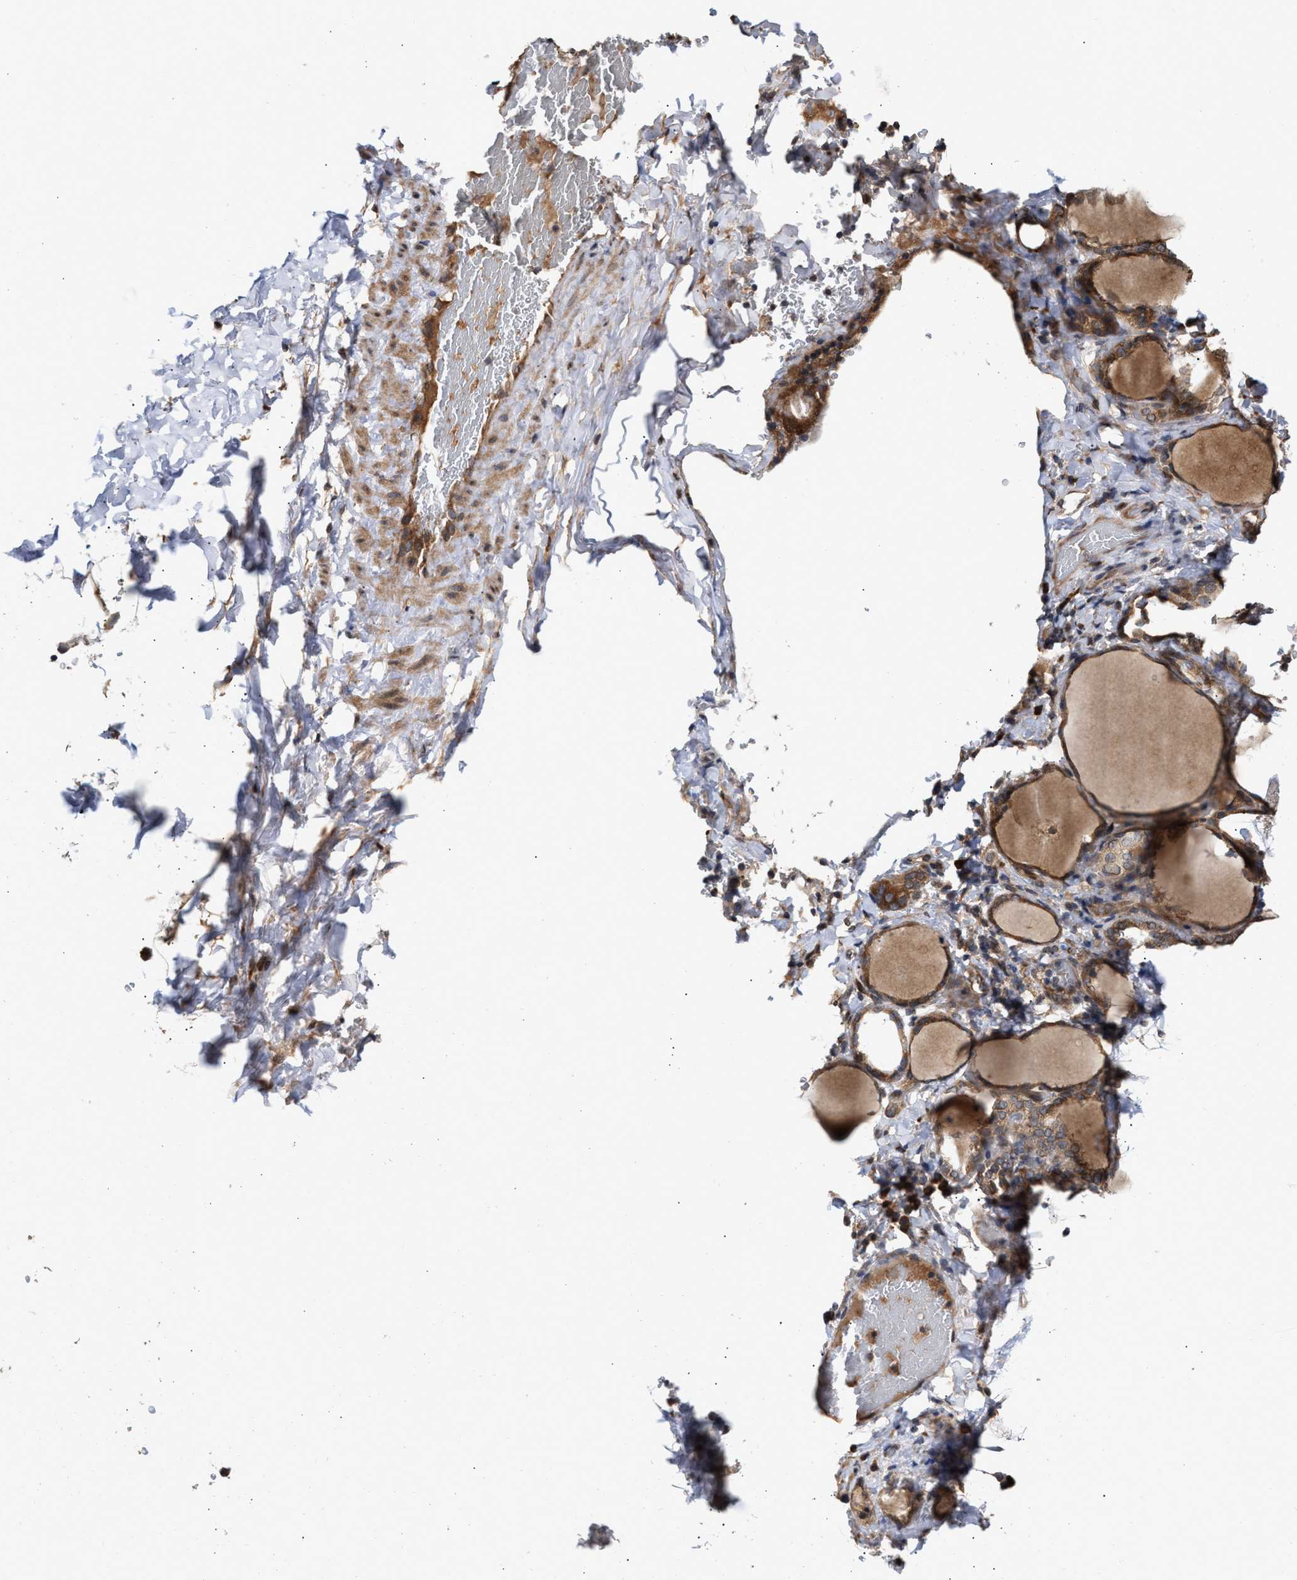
{"staining": {"intensity": "moderate", "quantity": ">75%", "location": "cytoplasmic/membranous"}, "tissue": "thyroid gland", "cell_type": "Glandular cells", "image_type": "normal", "snomed": [{"axis": "morphology", "description": "Normal tissue, NOS"}, {"axis": "morphology", "description": "Papillary adenocarcinoma, NOS"}, {"axis": "topography", "description": "Thyroid gland"}], "caption": "IHC (DAB) staining of normal thyroid gland reveals moderate cytoplasmic/membranous protein expression in approximately >75% of glandular cells.", "gene": "SAR1A", "patient": {"sex": "female", "age": 30}}